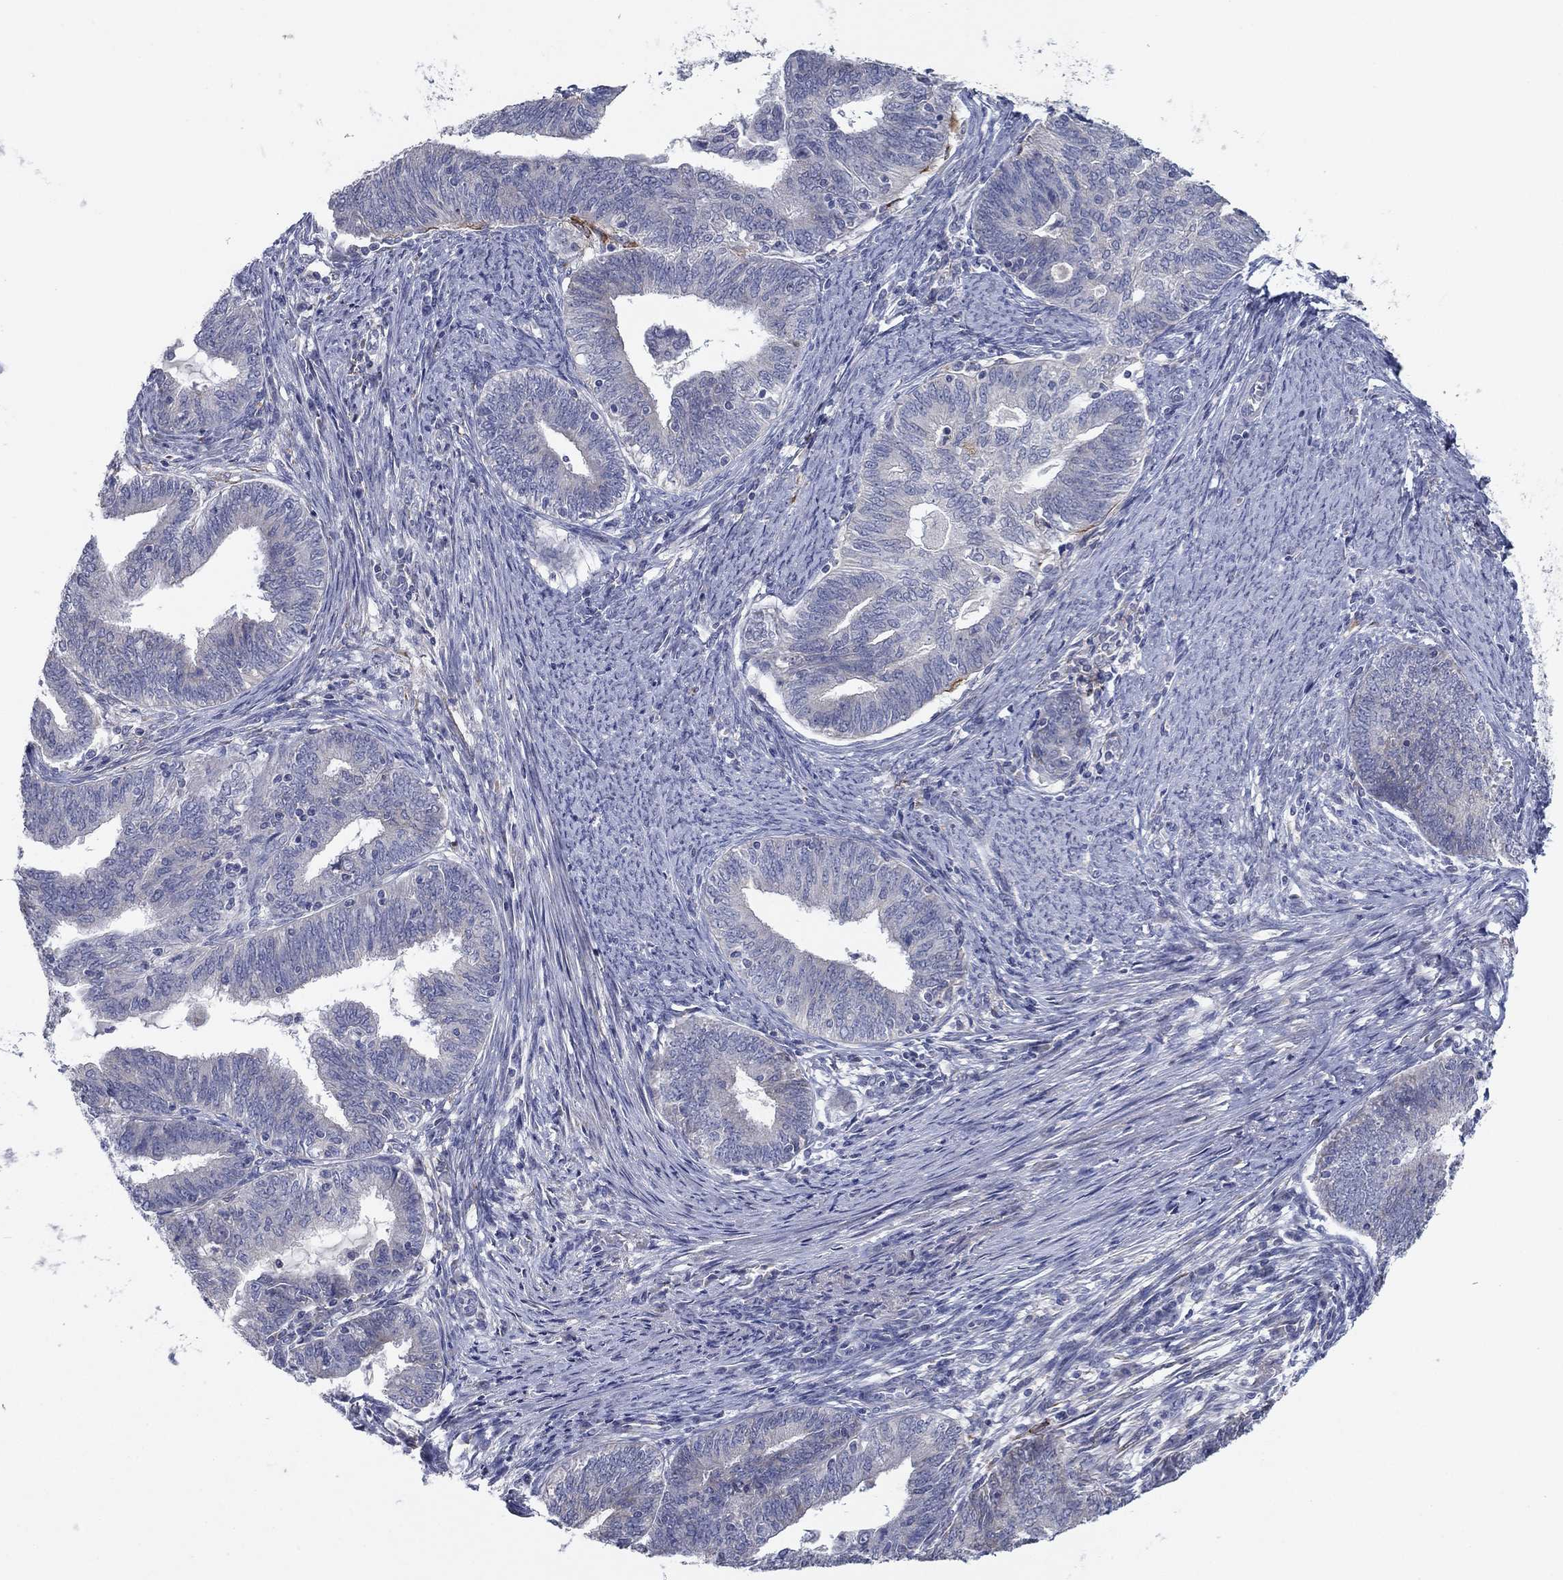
{"staining": {"intensity": "negative", "quantity": "none", "location": "none"}, "tissue": "endometrial cancer", "cell_type": "Tumor cells", "image_type": "cancer", "snomed": [{"axis": "morphology", "description": "Adenocarcinoma, NOS"}, {"axis": "topography", "description": "Endometrium"}], "caption": "An immunohistochemistry histopathology image of endometrial cancer is shown. There is no staining in tumor cells of endometrial cancer.", "gene": "PTGDS", "patient": {"sex": "female", "age": 82}}